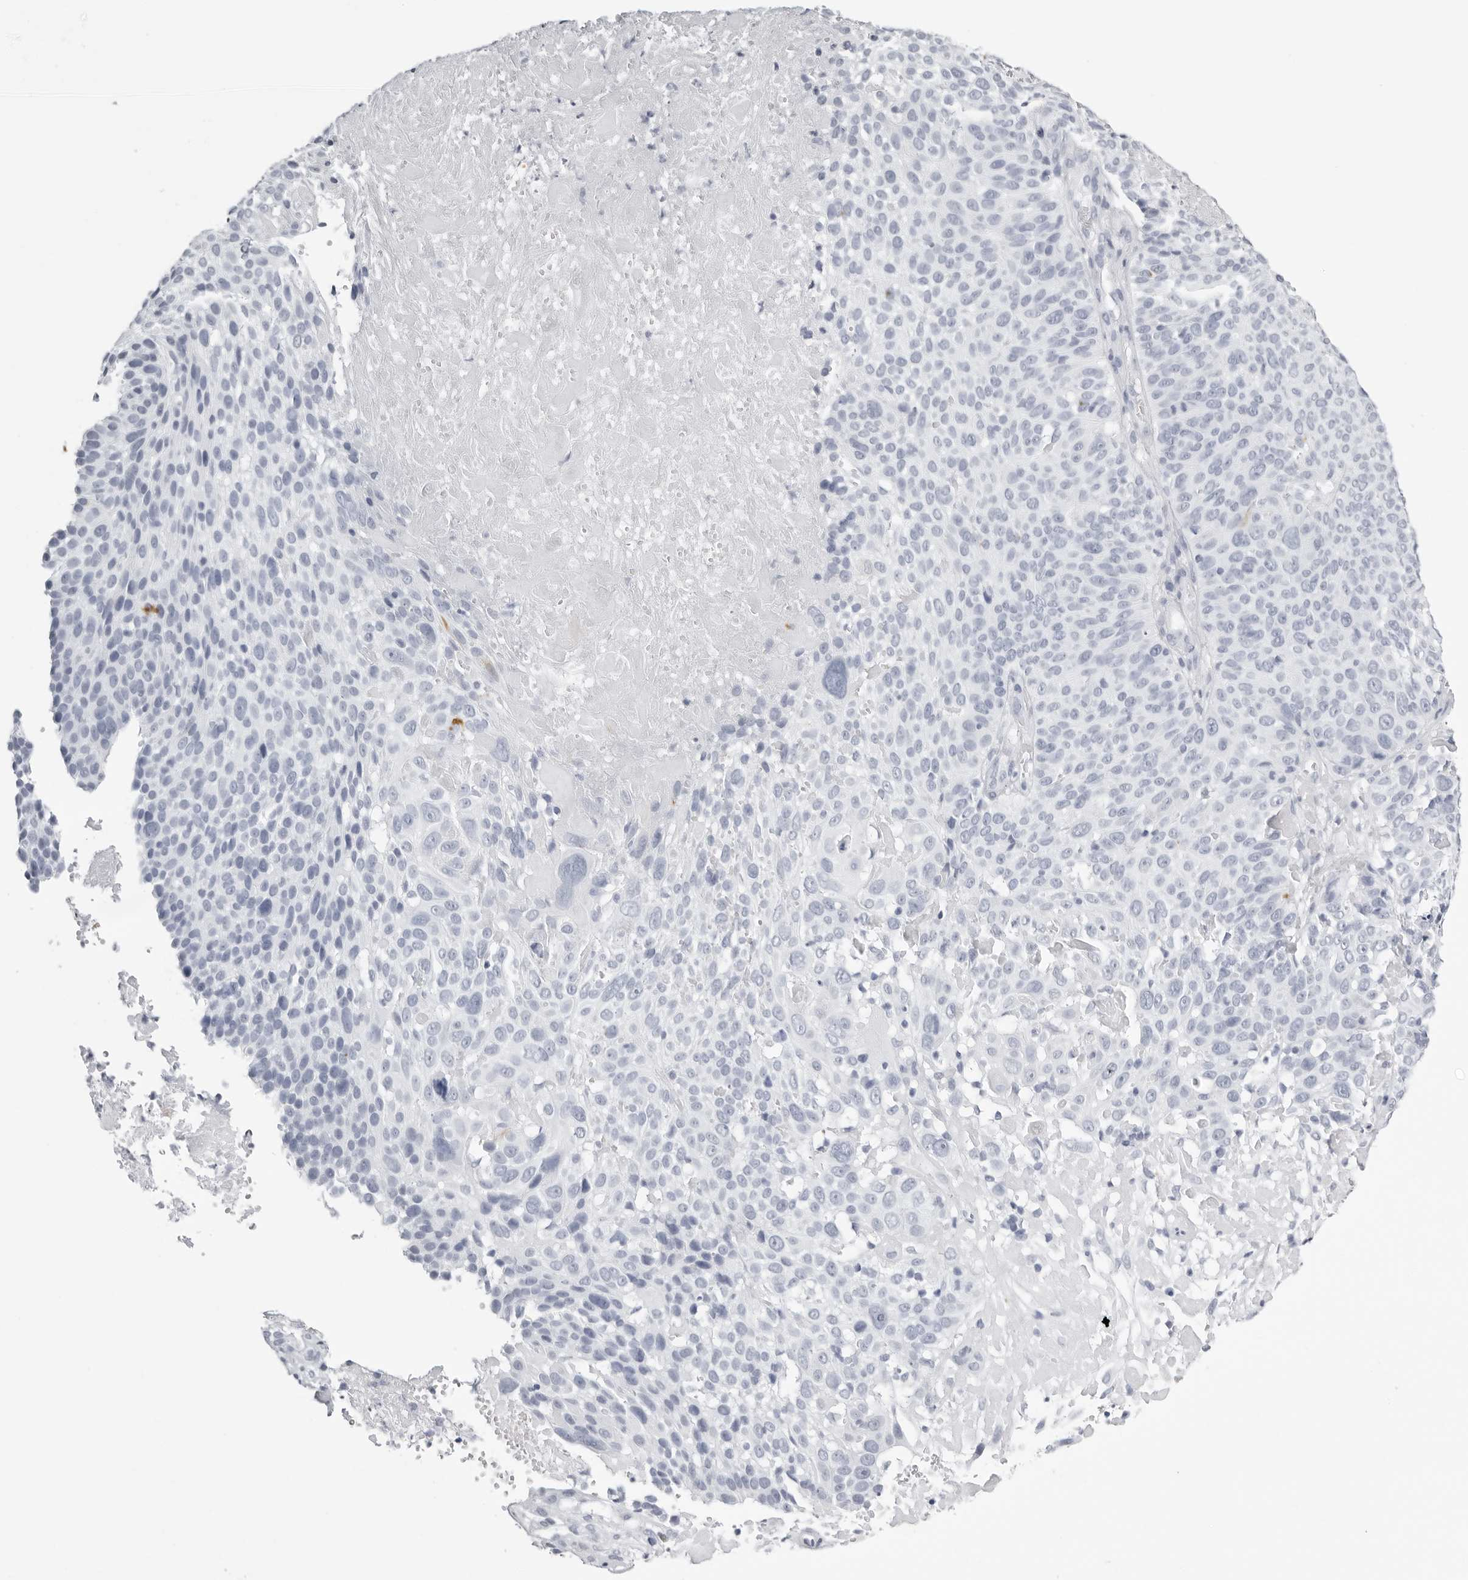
{"staining": {"intensity": "negative", "quantity": "none", "location": "none"}, "tissue": "cervical cancer", "cell_type": "Tumor cells", "image_type": "cancer", "snomed": [{"axis": "morphology", "description": "Squamous cell carcinoma, NOS"}, {"axis": "topography", "description": "Cervix"}], "caption": "An image of human cervical cancer is negative for staining in tumor cells. (DAB immunohistochemistry (IHC) with hematoxylin counter stain).", "gene": "KLK9", "patient": {"sex": "female", "age": 74}}